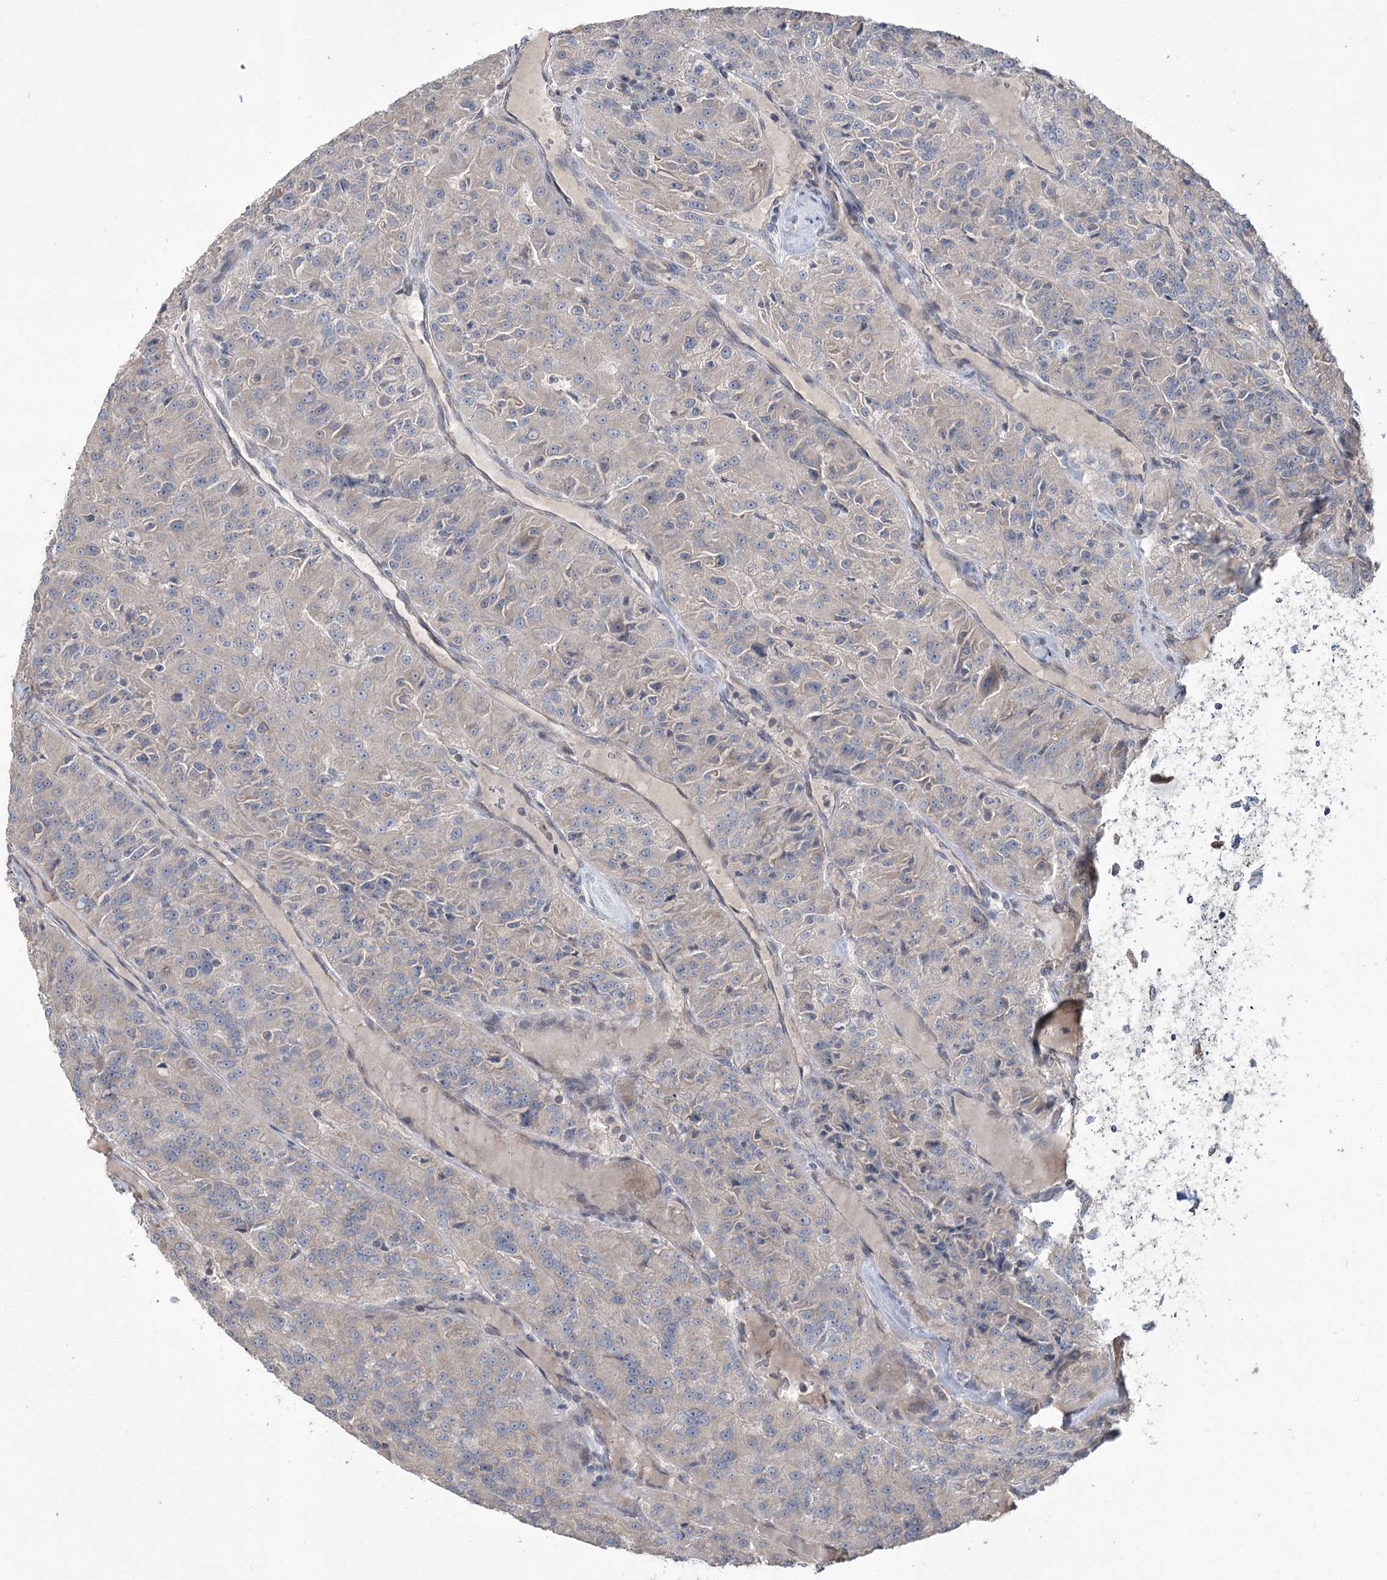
{"staining": {"intensity": "negative", "quantity": "none", "location": "none"}, "tissue": "renal cancer", "cell_type": "Tumor cells", "image_type": "cancer", "snomed": [{"axis": "morphology", "description": "Adenocarcinoma, NOS"}, {"axis": "topography", "description": "Kidney"}], "caption": "DAB immunohistochemical staining of human renal cancer exhibits no significant expression in tumor cells.", "gene": "STT3B", "patient": {"sex": "female", "age": 63}}